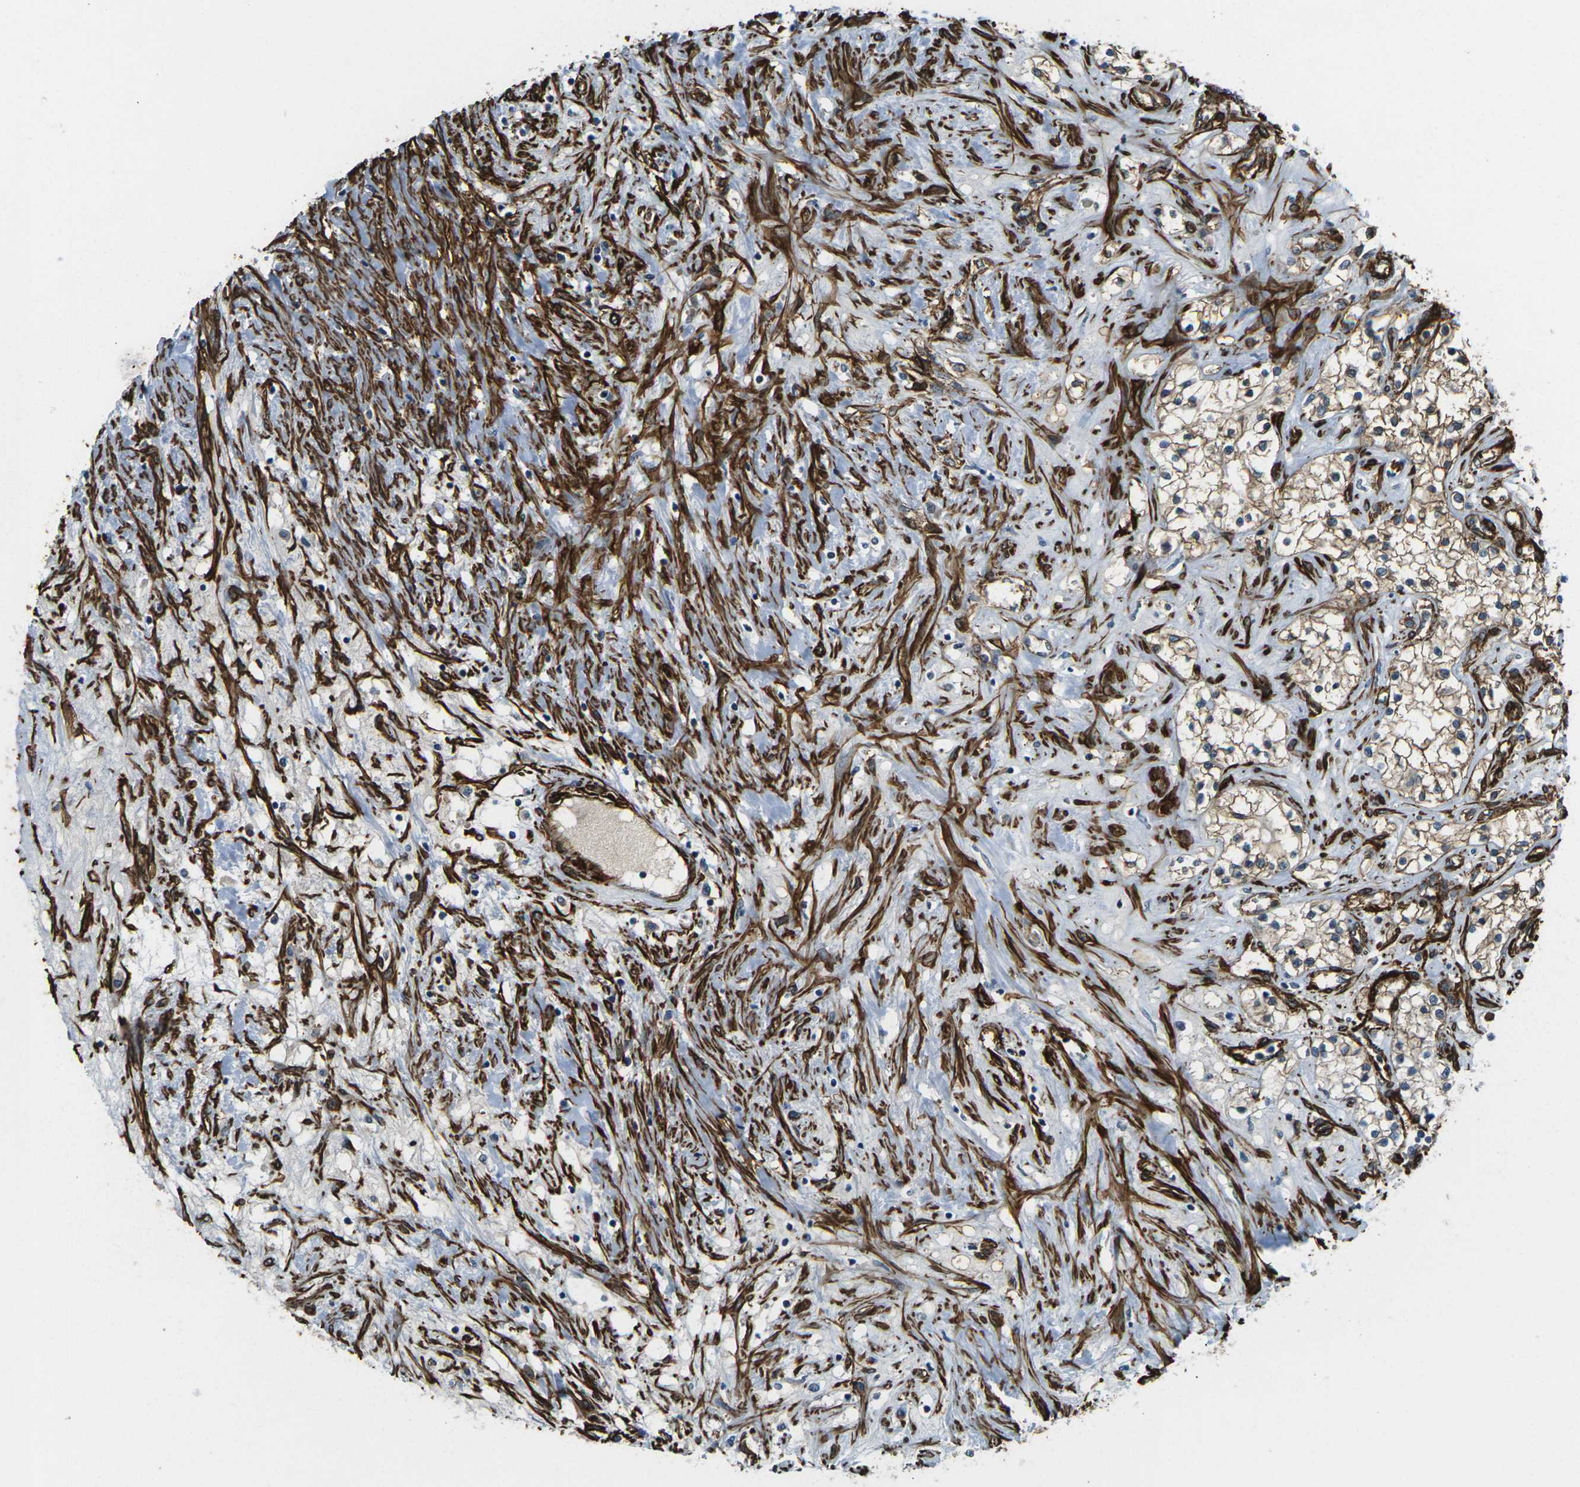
{"staining": {"intensity": "weak", "quantity": ">75%", "location": "cytoplasmic/membranous"}, "tissue": "renal cancer", "cell_type": "Tumor cells", "image_type": "cancer", "snomed": [{"axis": "morphology", "description": "Adenocarcinoma, NOS"}, {"axis": "topography", "description": "Kidney"}], "caption": "Immunohistochemical staining of renal cancer demonstrates low levels of weak cytoplasmic/membranous protein staining in about >75% of tumor cells.", "gene": "GRAMD1C", "patient": {"sex": "male", "age": 68}}